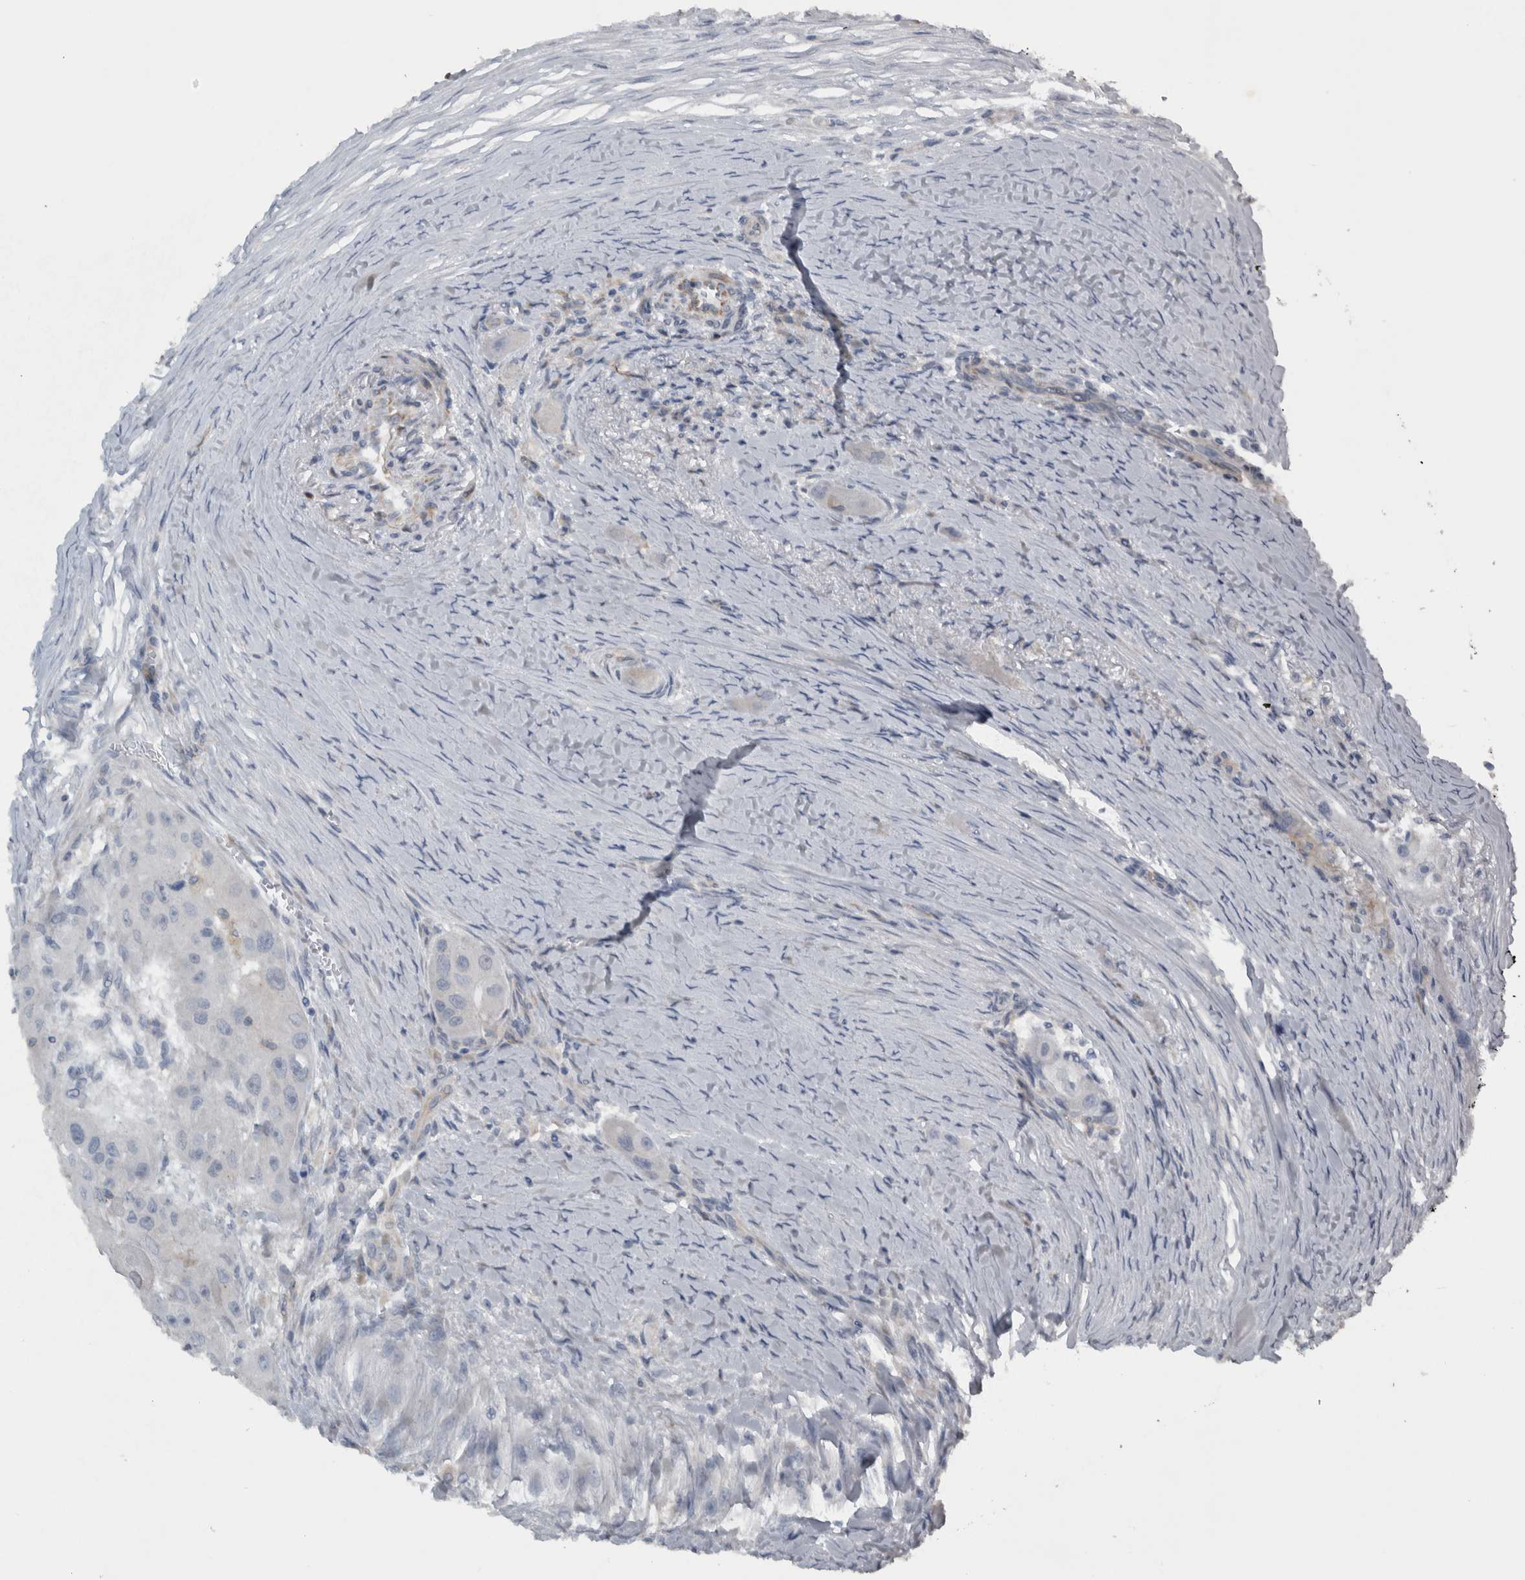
{"staining": {"intensity": "negative", "quantity": "none", "location": "none"}, "tissue": "head and neck cancer", "cell_type": "Tumor cells", "image_type": "cancer", "snomed": [{"axis": "morphology", "description": "Normal tissue, NOS"}, {"axis": "morphology", "description": "Squamous cell carcinoma, NOS"}, {"axis": "topography", "description": "Skeletal muscle"}, {"axis": "topography", "description": "Head-Neck"}], "caption": "The immunohistochemistry (IHC) histopathology image has no significant positivity in tumor cells of head and neck cancer tissue.", "gene": "NT5C2", "patient": {"sex": "male", "age": 51}}